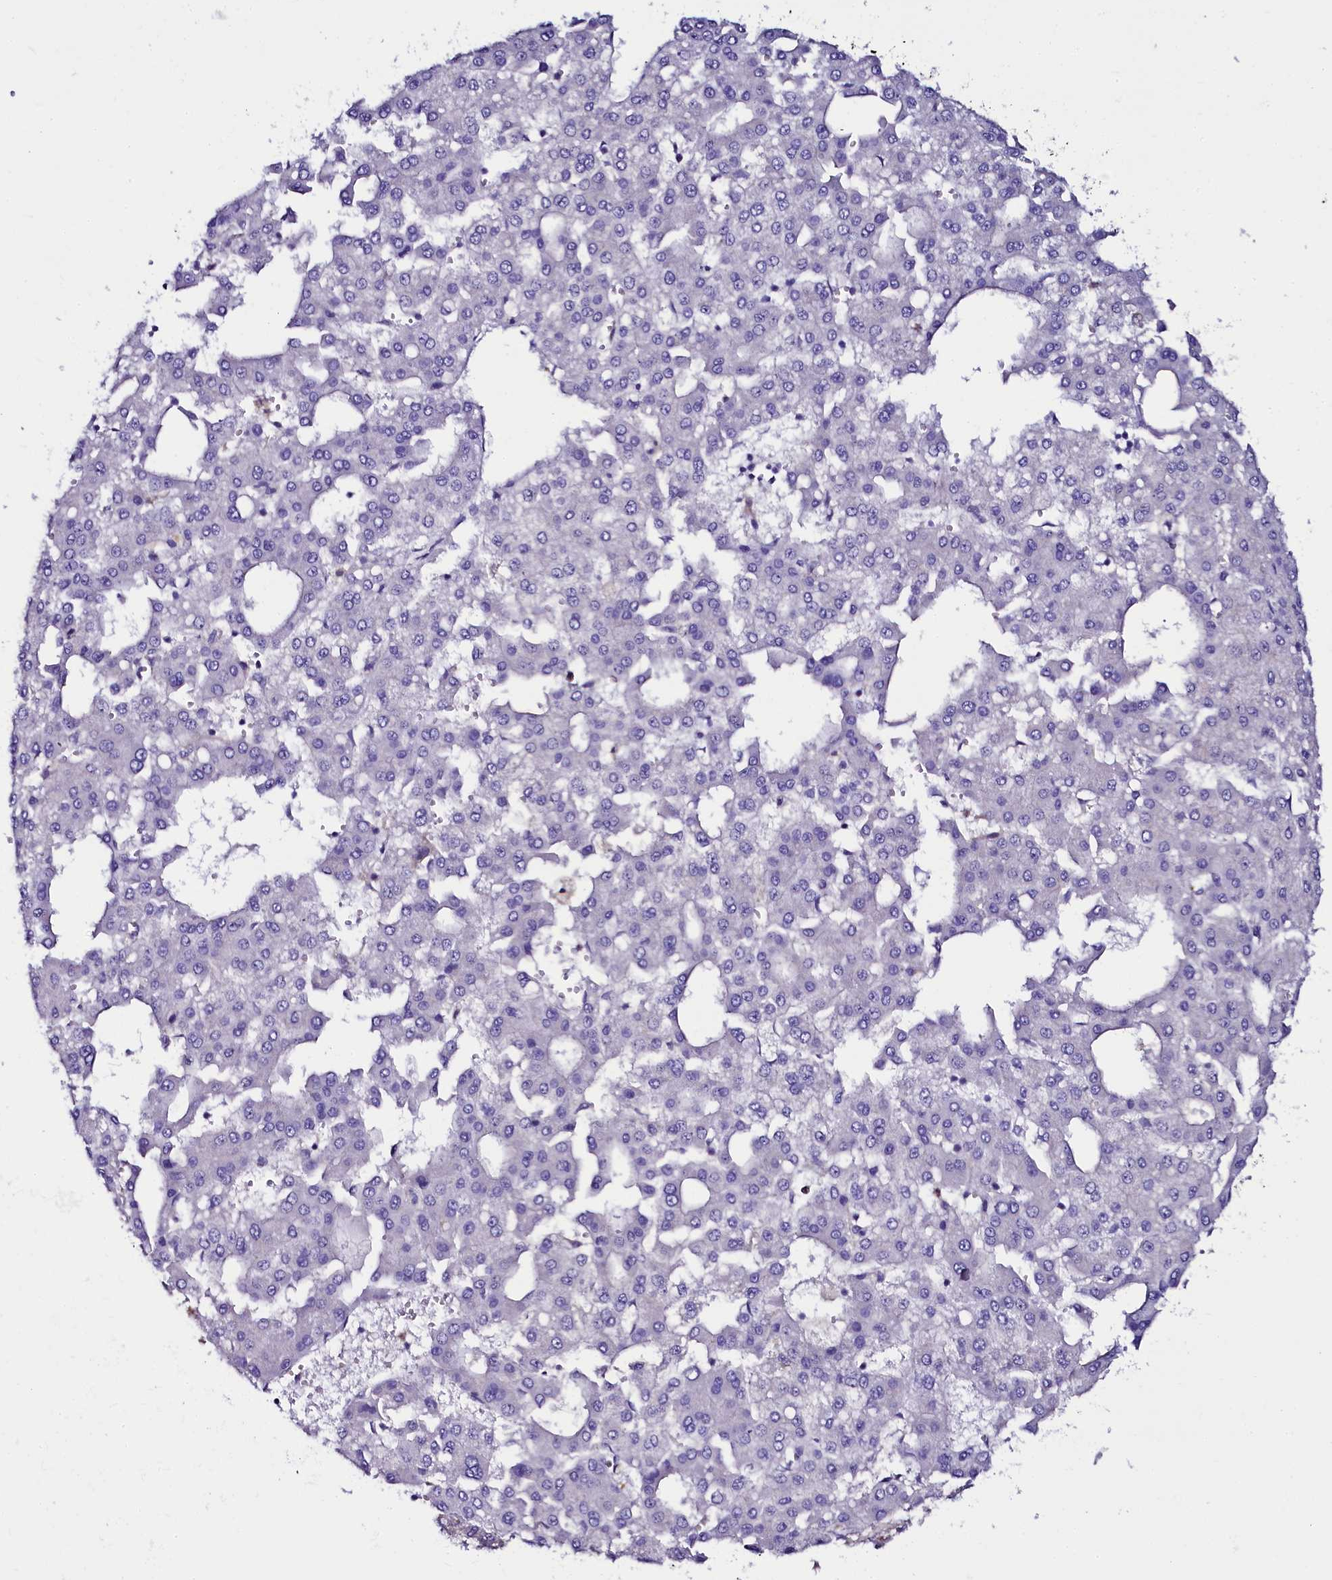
{"staining": {"intensity": "negative", "quantity": "none", "location": "none"}, "tissue": "liver cancer", "cell_type": "Tumor cells", "image_type": "cancer", "snomed": [{"axis": "morphology", "description": "Carcinoma, Hepatocellular, NOS"}, {"axis": "topography", "description": "Liver"}], "caption": "Tumor cells are negative for brown protein staining in liver cancer.", "gene": "OTOL1", "patient": {"sex": "male", "age": 47}}